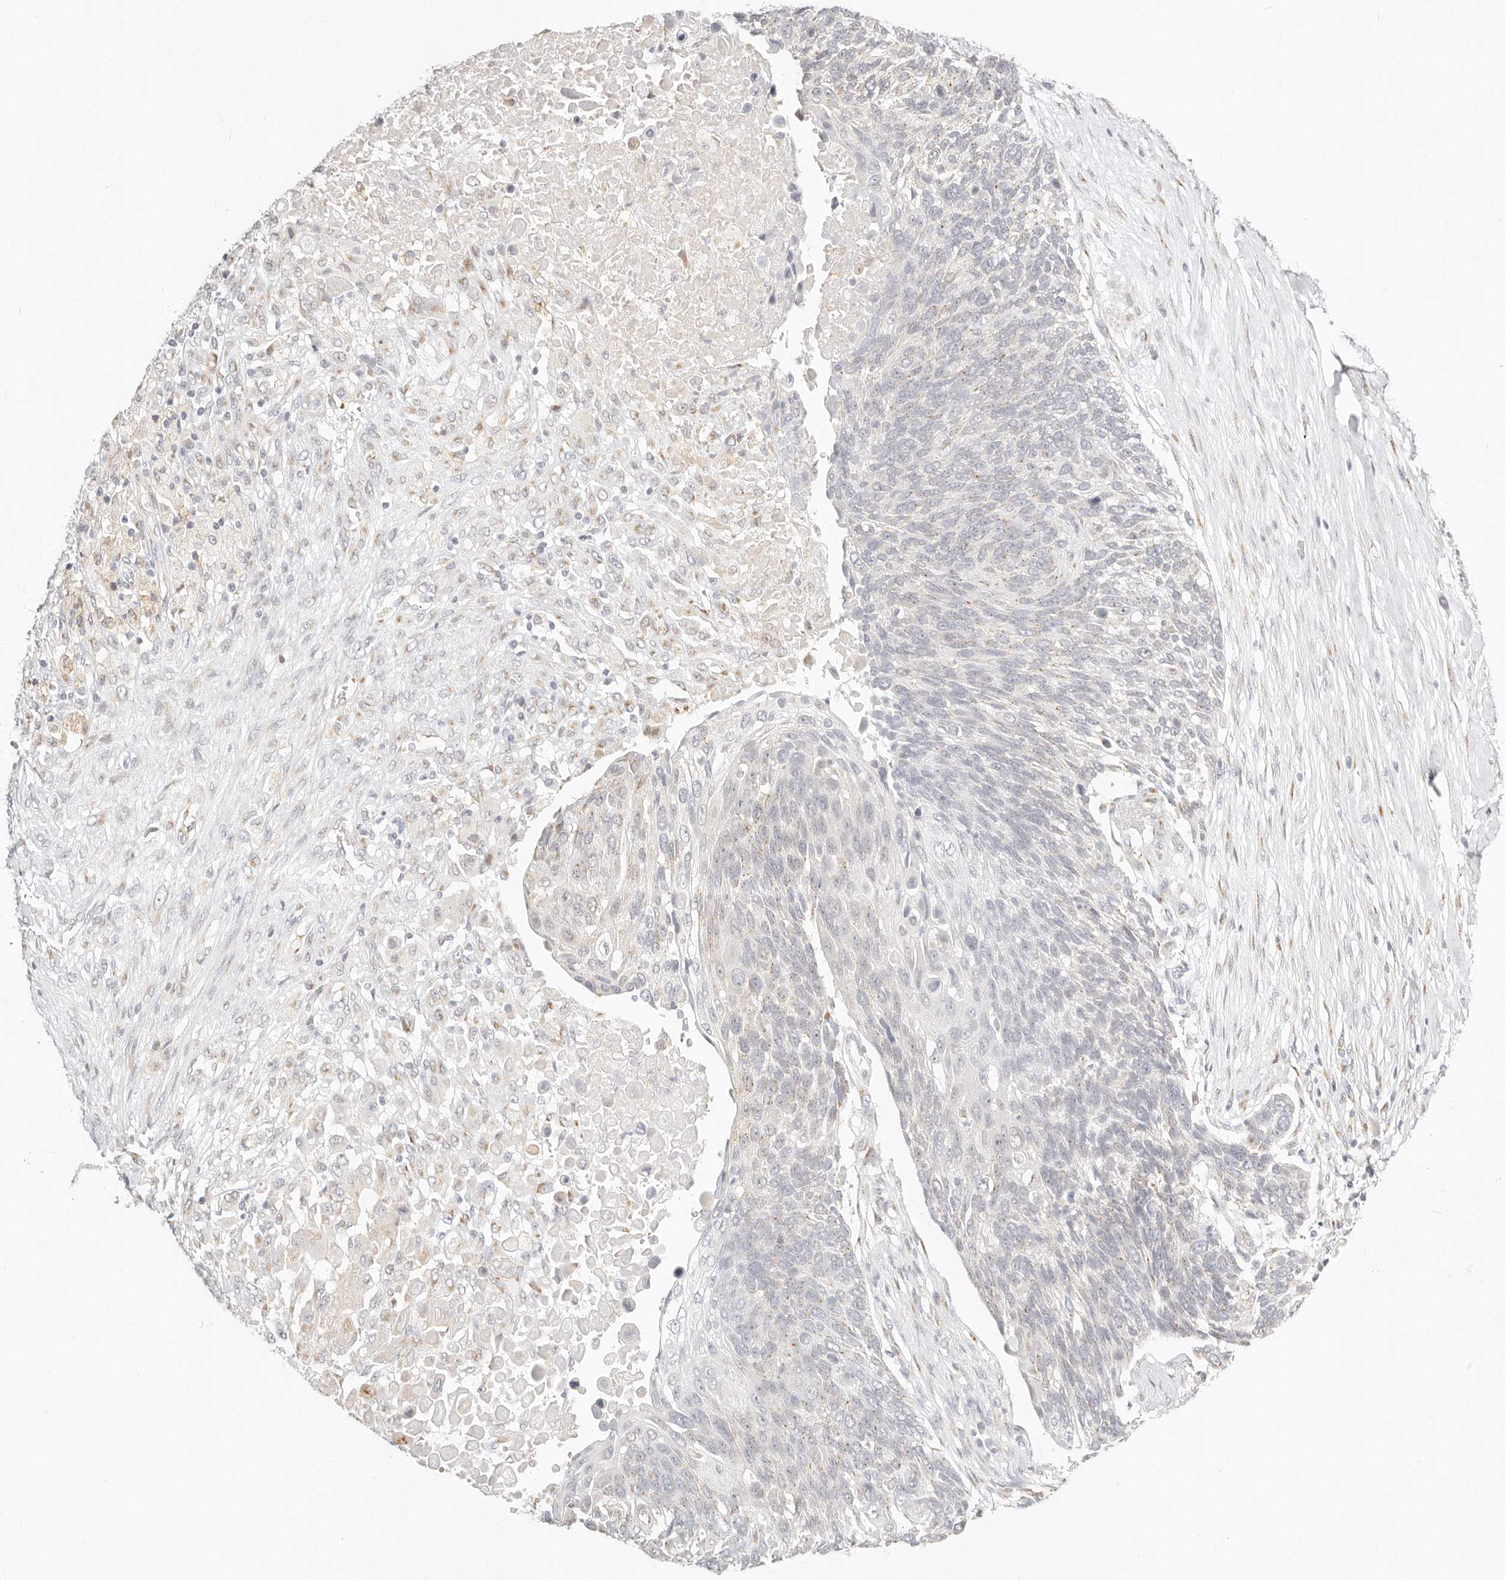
{"staining": {"intensity": "negative", "quantity": "none", "location": "none"}, "tissue": "lung cancer", "cell_type": "Tumor cells", "image_type": "cancer", "snomed": [{"axis": "morphology", "description": "Squamous cell carcinoma, NOS"}, {"axis": "topography", "description": "Lung"}], "caption": "Tumor cells show no significant protein positivity in squamous cell carcinoma (lung). (Brightfield microscopy of DAB IHC at high magnification).", "gene": "FAM20B", "patient": {"sex": "male", "age": 66}}